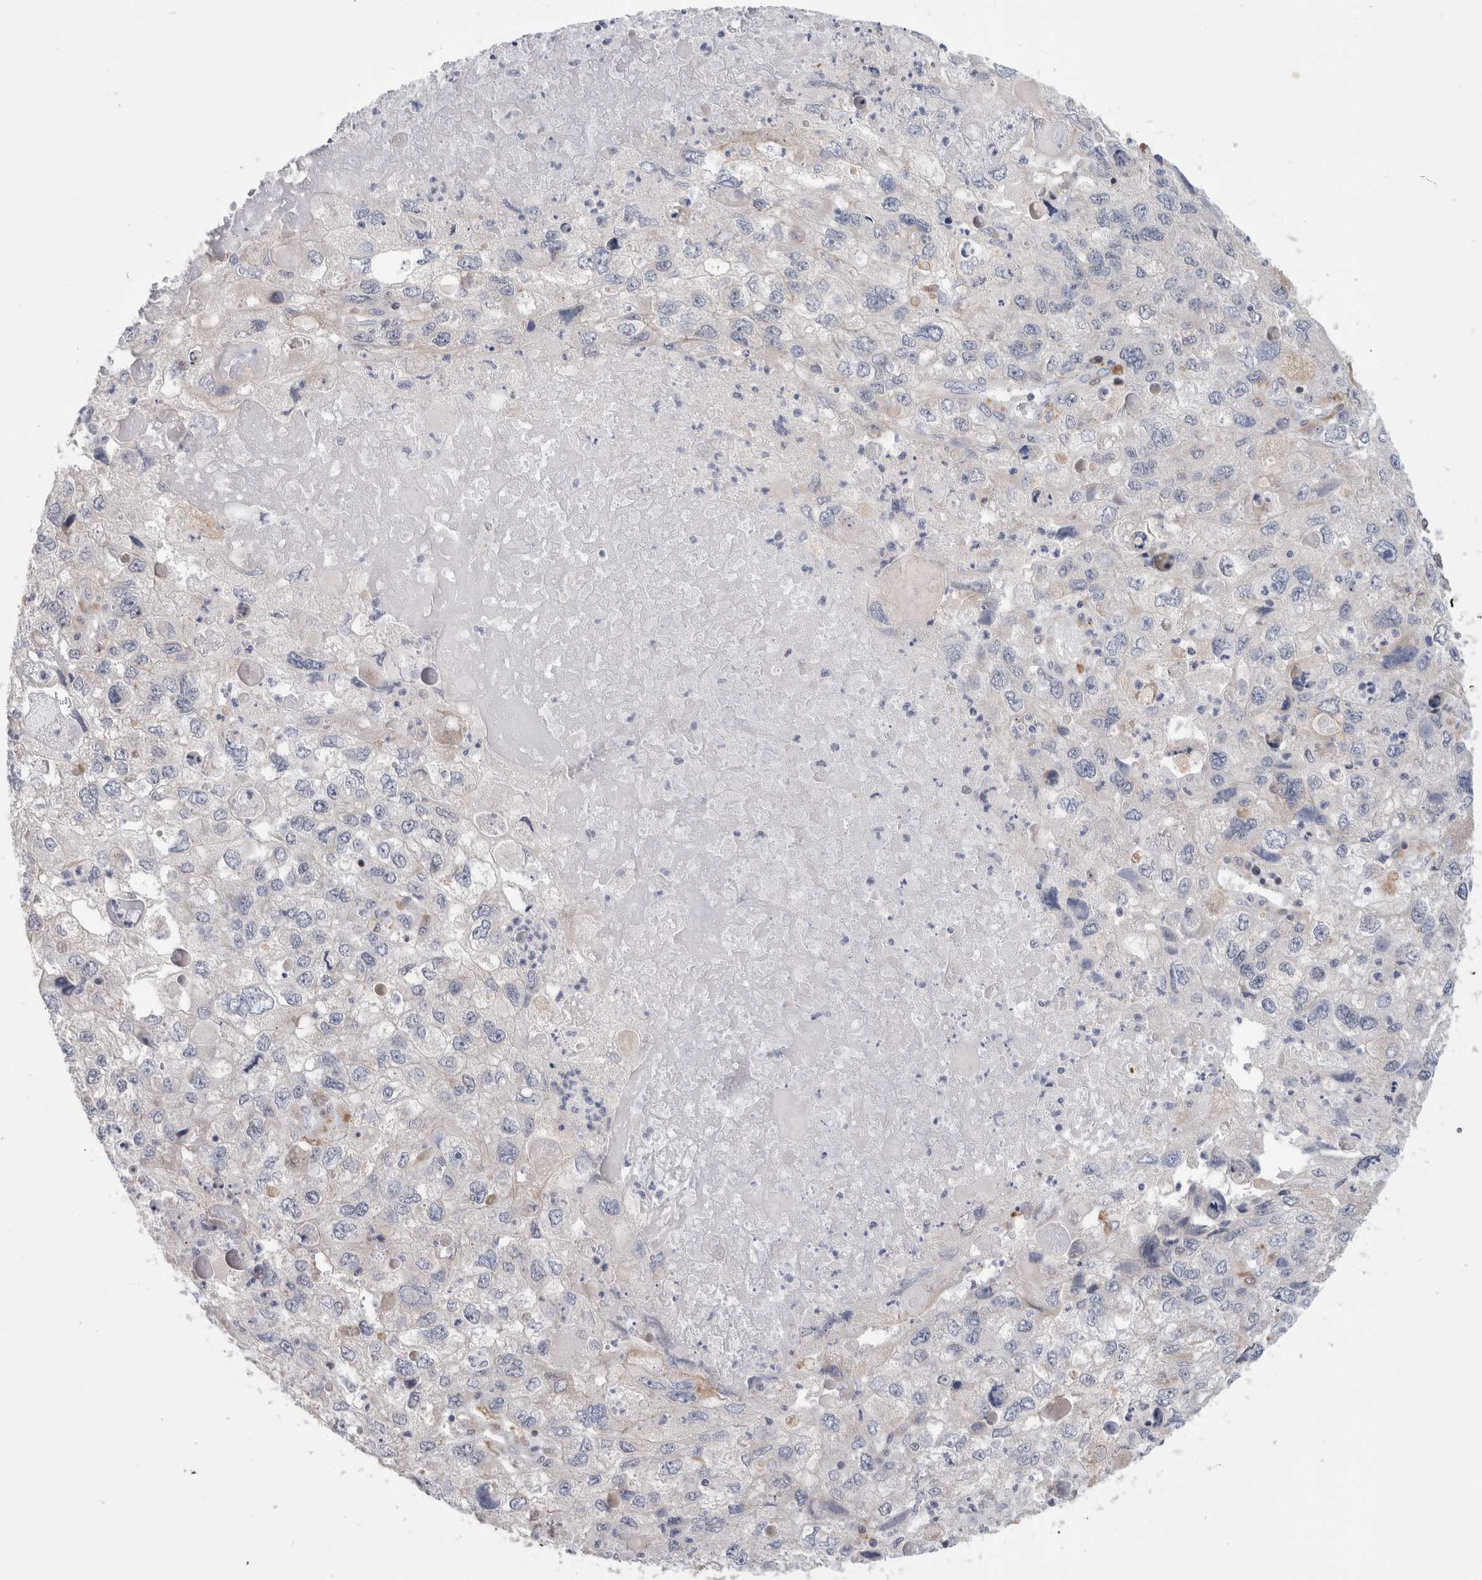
{"staining": {"intensity": "negative", "quantity": "none", "location": "none"}, "tissue": "endometrial cancer", "cell_type": "Tumor cells", "image_type": "cancer", "snomed": [{"axis": "morphology", "description": "Adenocarcinoma, NOS"}, {"axis": "topography", "description": "Endometrium"}], "caption": "Immunohistochemical staining of human endometrial adenocarcinoma demonstrates no significant expression in tumor cells.", "gene": "SYTL5", "patient": {"sex": "female", "age": 49}}